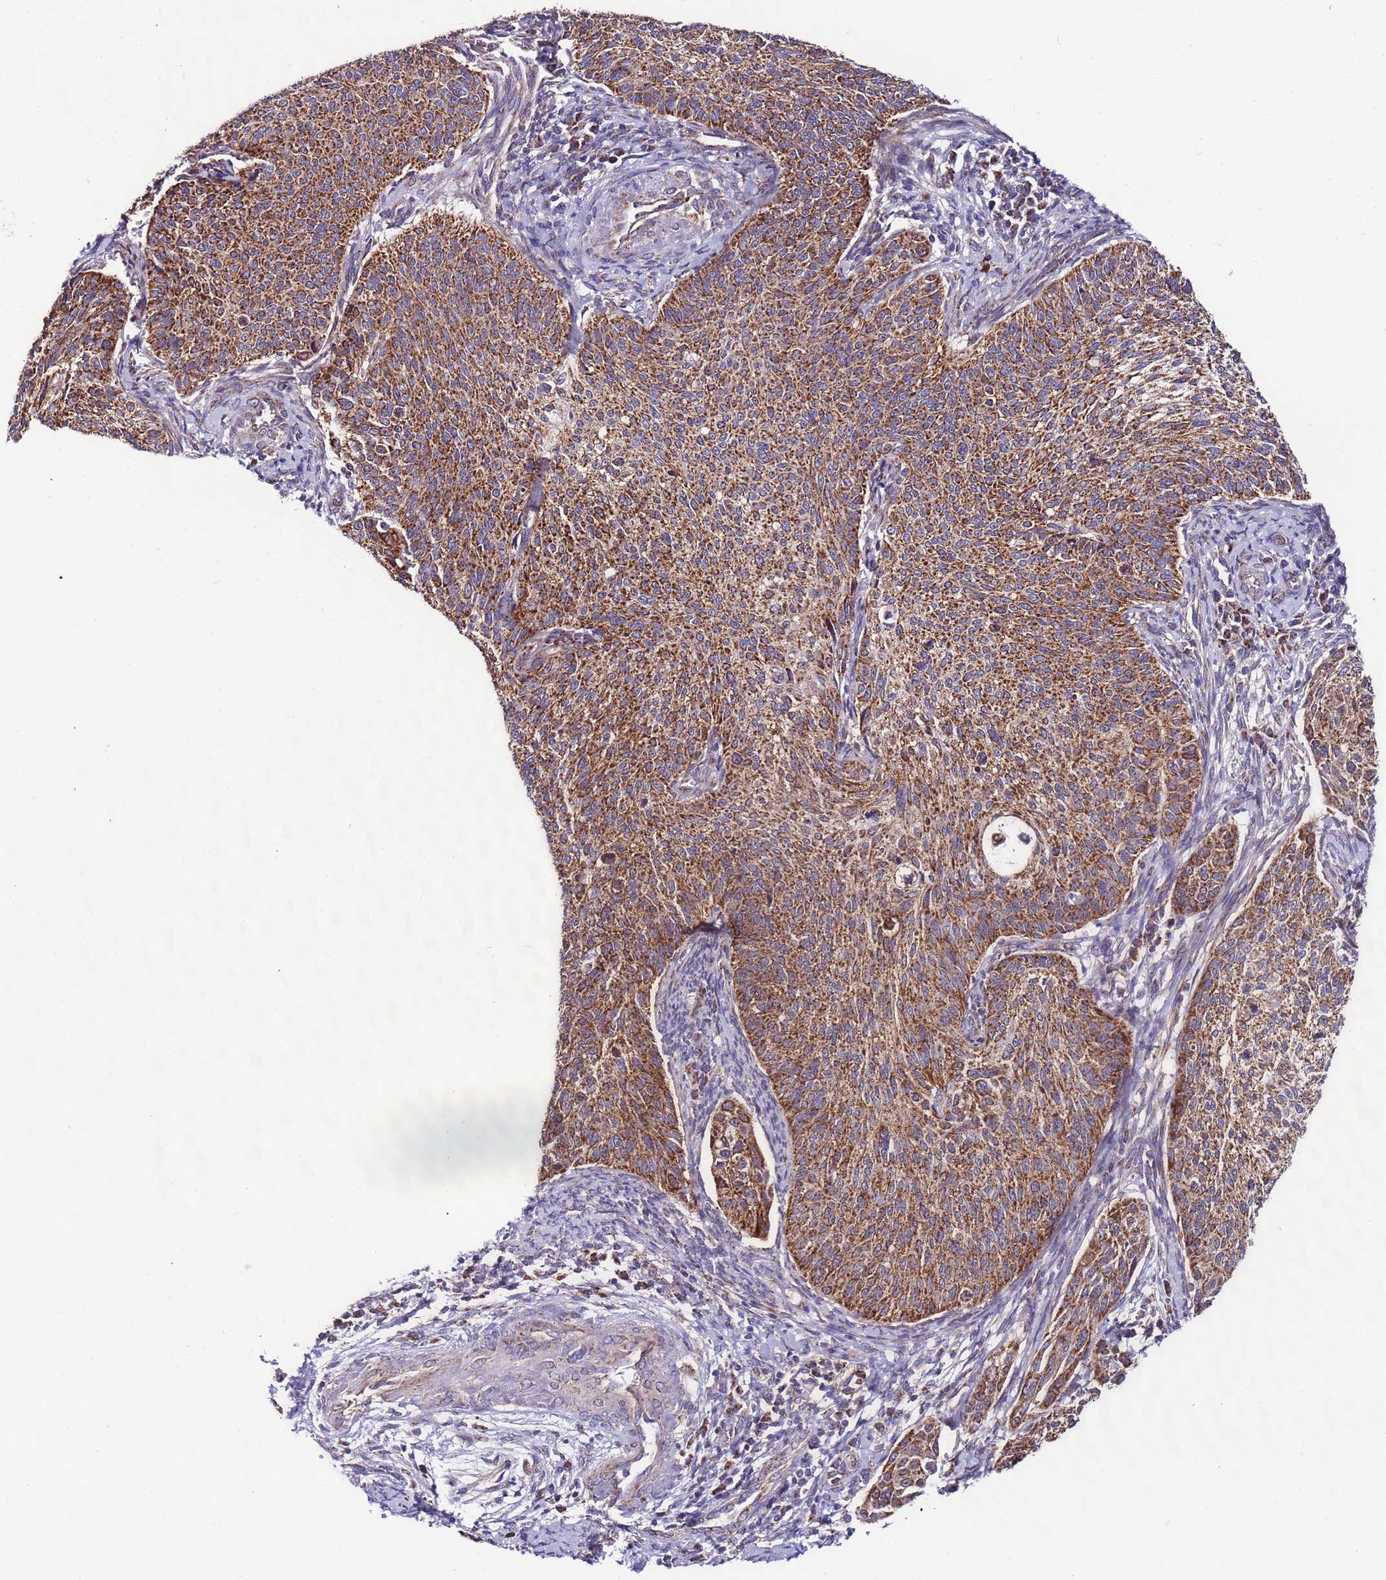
{"staining": {"intensity": "moderate", "quantity": ">75%", "location": "cytoplasmic/membranous"}, "tissue": "cervical cancer", "cell_type": "Tumor cells", "image_type": "cancer", "snomed": [{"axis": "morphology", "description": "Squamous cell carcinoma, NOS"}, {"axis": "topography", "description": "Cervix"}], "caption": "Brown immunohistochemical staining in cervical squamous cell carcinoma shows moderate cytoplasmic/membranous positivity in about >75% of tumor cells. Immunohistochemistry stains the protein of interest in brown and the nuclei are stained blue.", "gene": "UEVLD", "patient": {"sex": "female", "age": 70}}